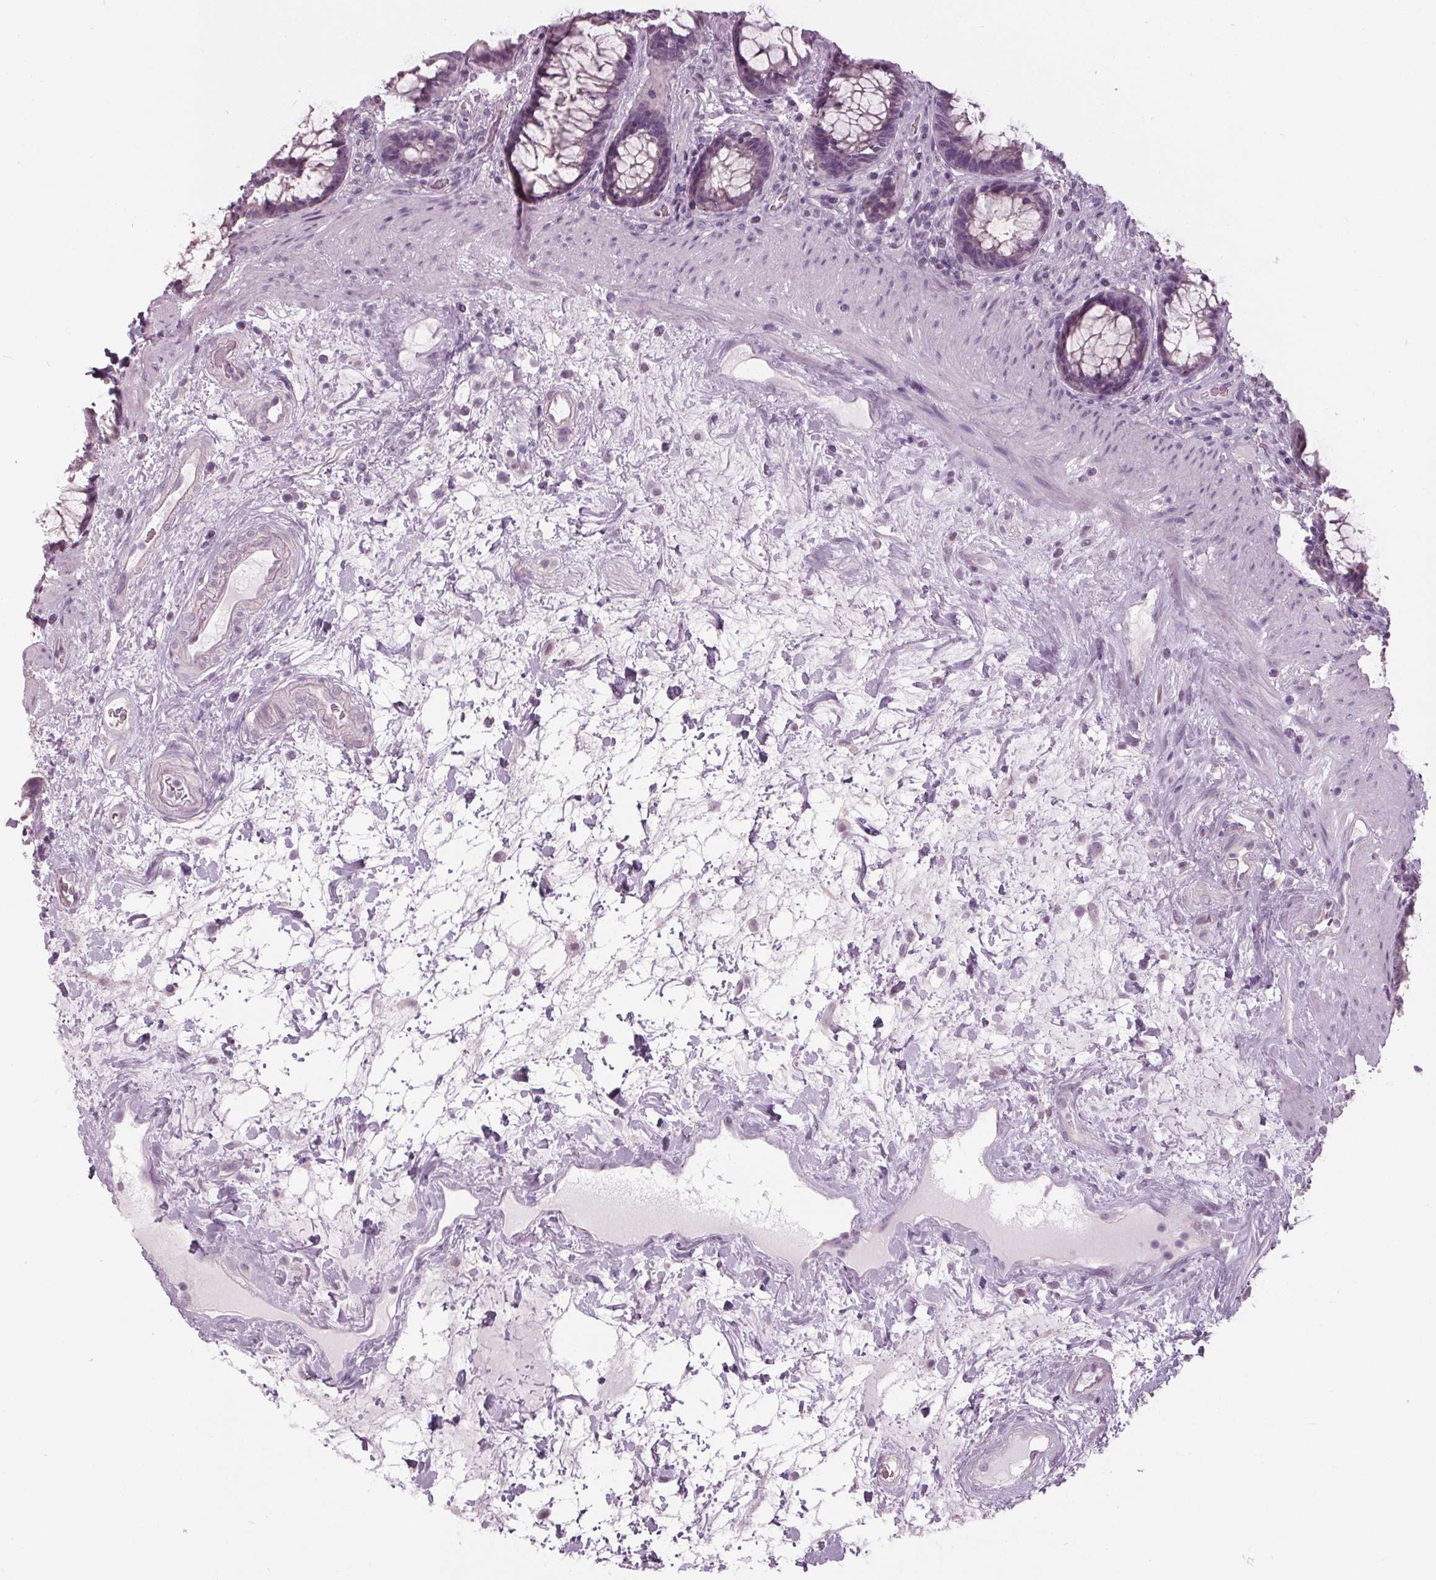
{"staining": {"intensity": "negative", "quantity": "none", "location": "none"}, "tissue": "rectum", "cell_type": "Glandular cells", "image_type": "normal", "snomed": [{"axis": "morphology", "description": "Normal tissue, NOS"}, {"axis": "topography", "description": "Rectum"}], "caption": "Human rectum stained for a protein using immunohistochemistry (IHC) demonstrates no expression in glandular cells.", "gene": "TNNC2", "patient": {"sex": "male", "age": 72}}